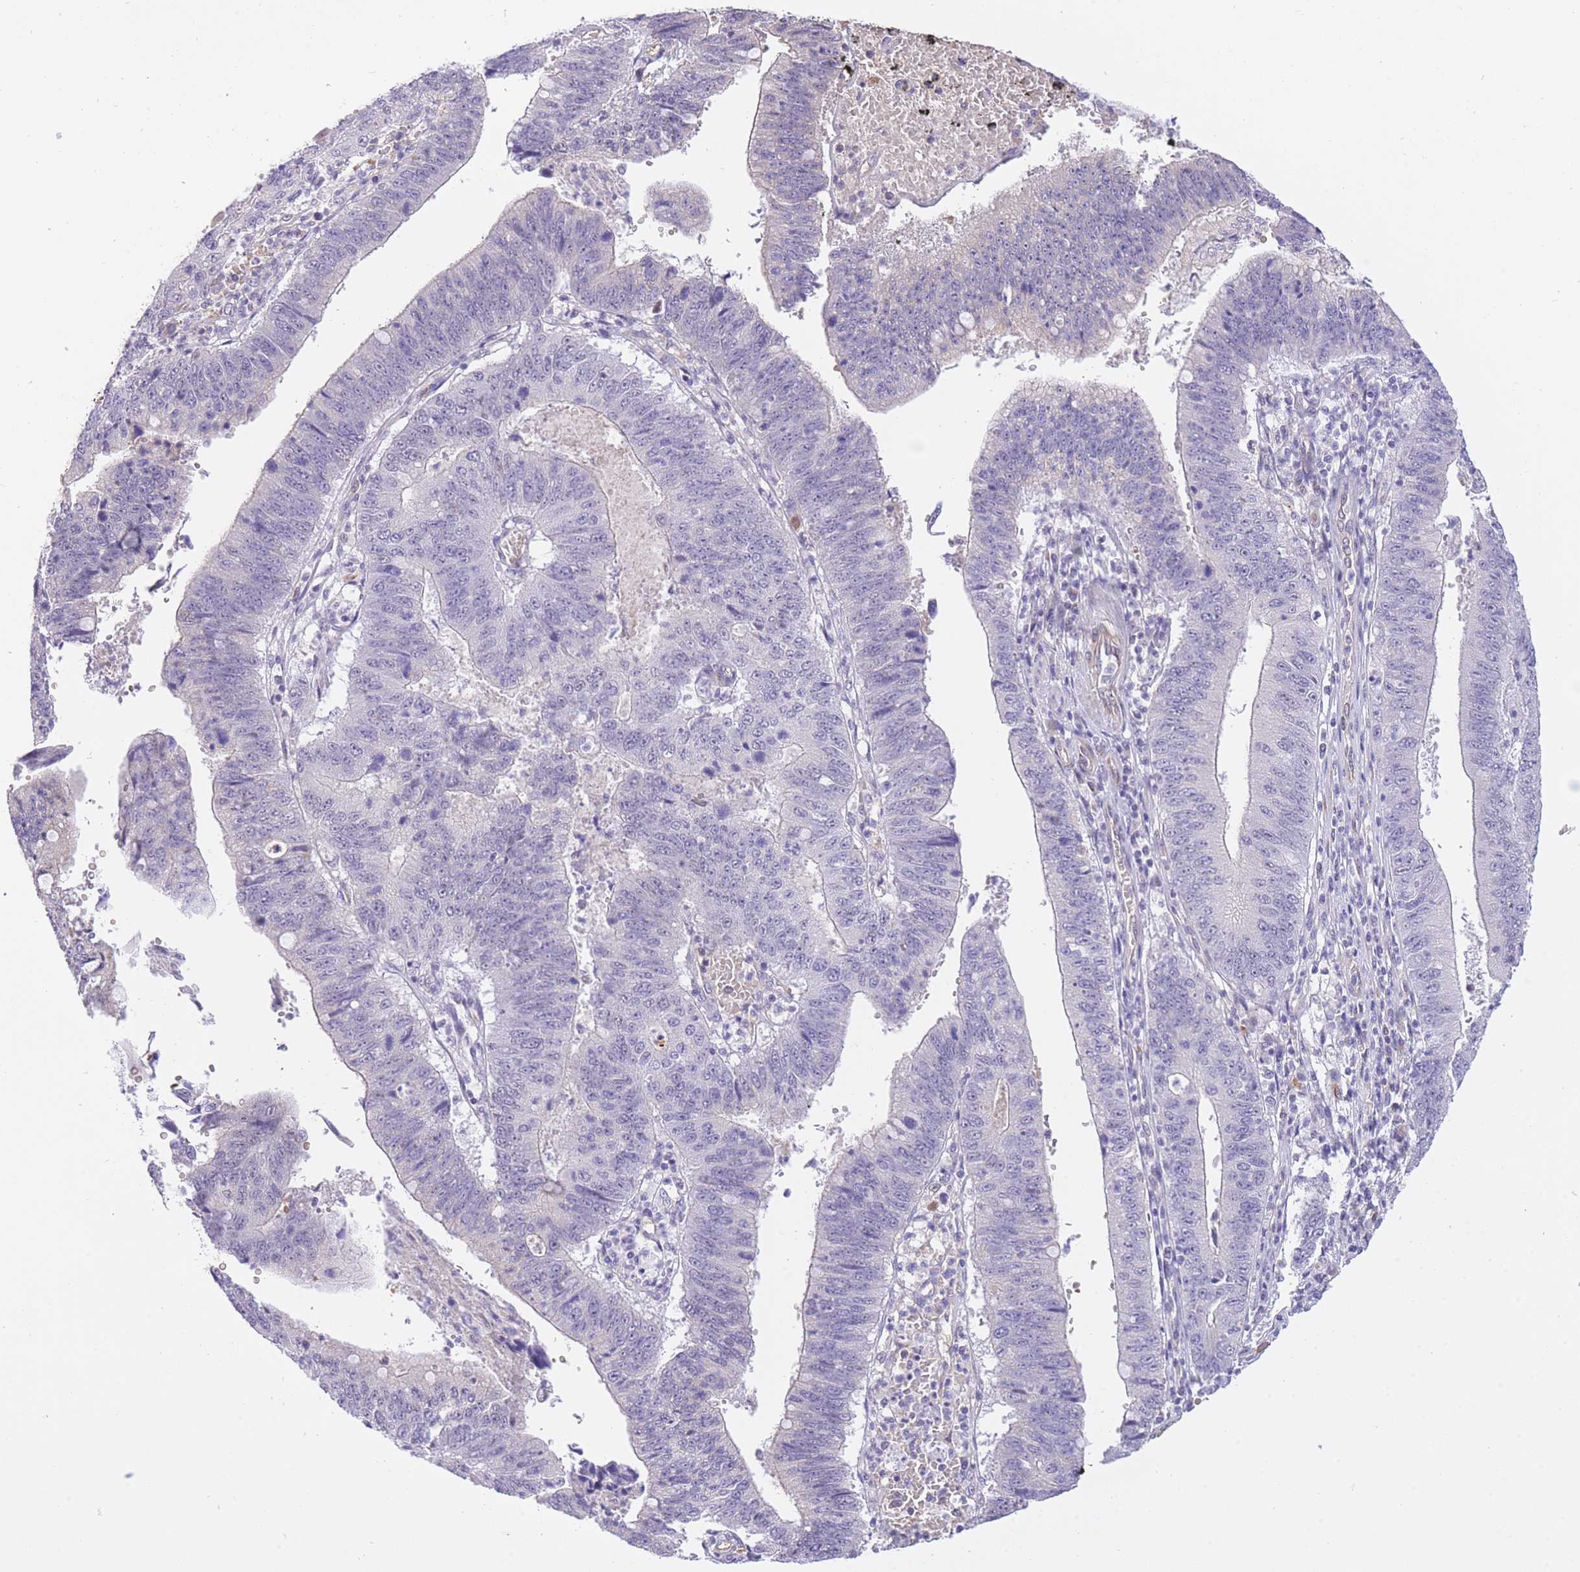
{"staining": {"intensity": "negative", "quantity": "none", "location": "none"}, "tissue": "stomach cancer", "cell_type": "Tumor cells", "image_type": "cancer", "snomed": [{"axis": "morphology", "description": "Adenocarcinoma, NOS"}, {"axis": "topography", "description": "Stomach"}], "caption": "IHC photomicrograph of human stomach cancer (adenocarcinoma) stained for a protein (brown), which reveals no expression in tumor cells. (DAB immunohistochemistry (IHC) with hematoxylin counter stain).", "gene": "MEIOSIN", "patient": {"sex": "male", "age": 59}}